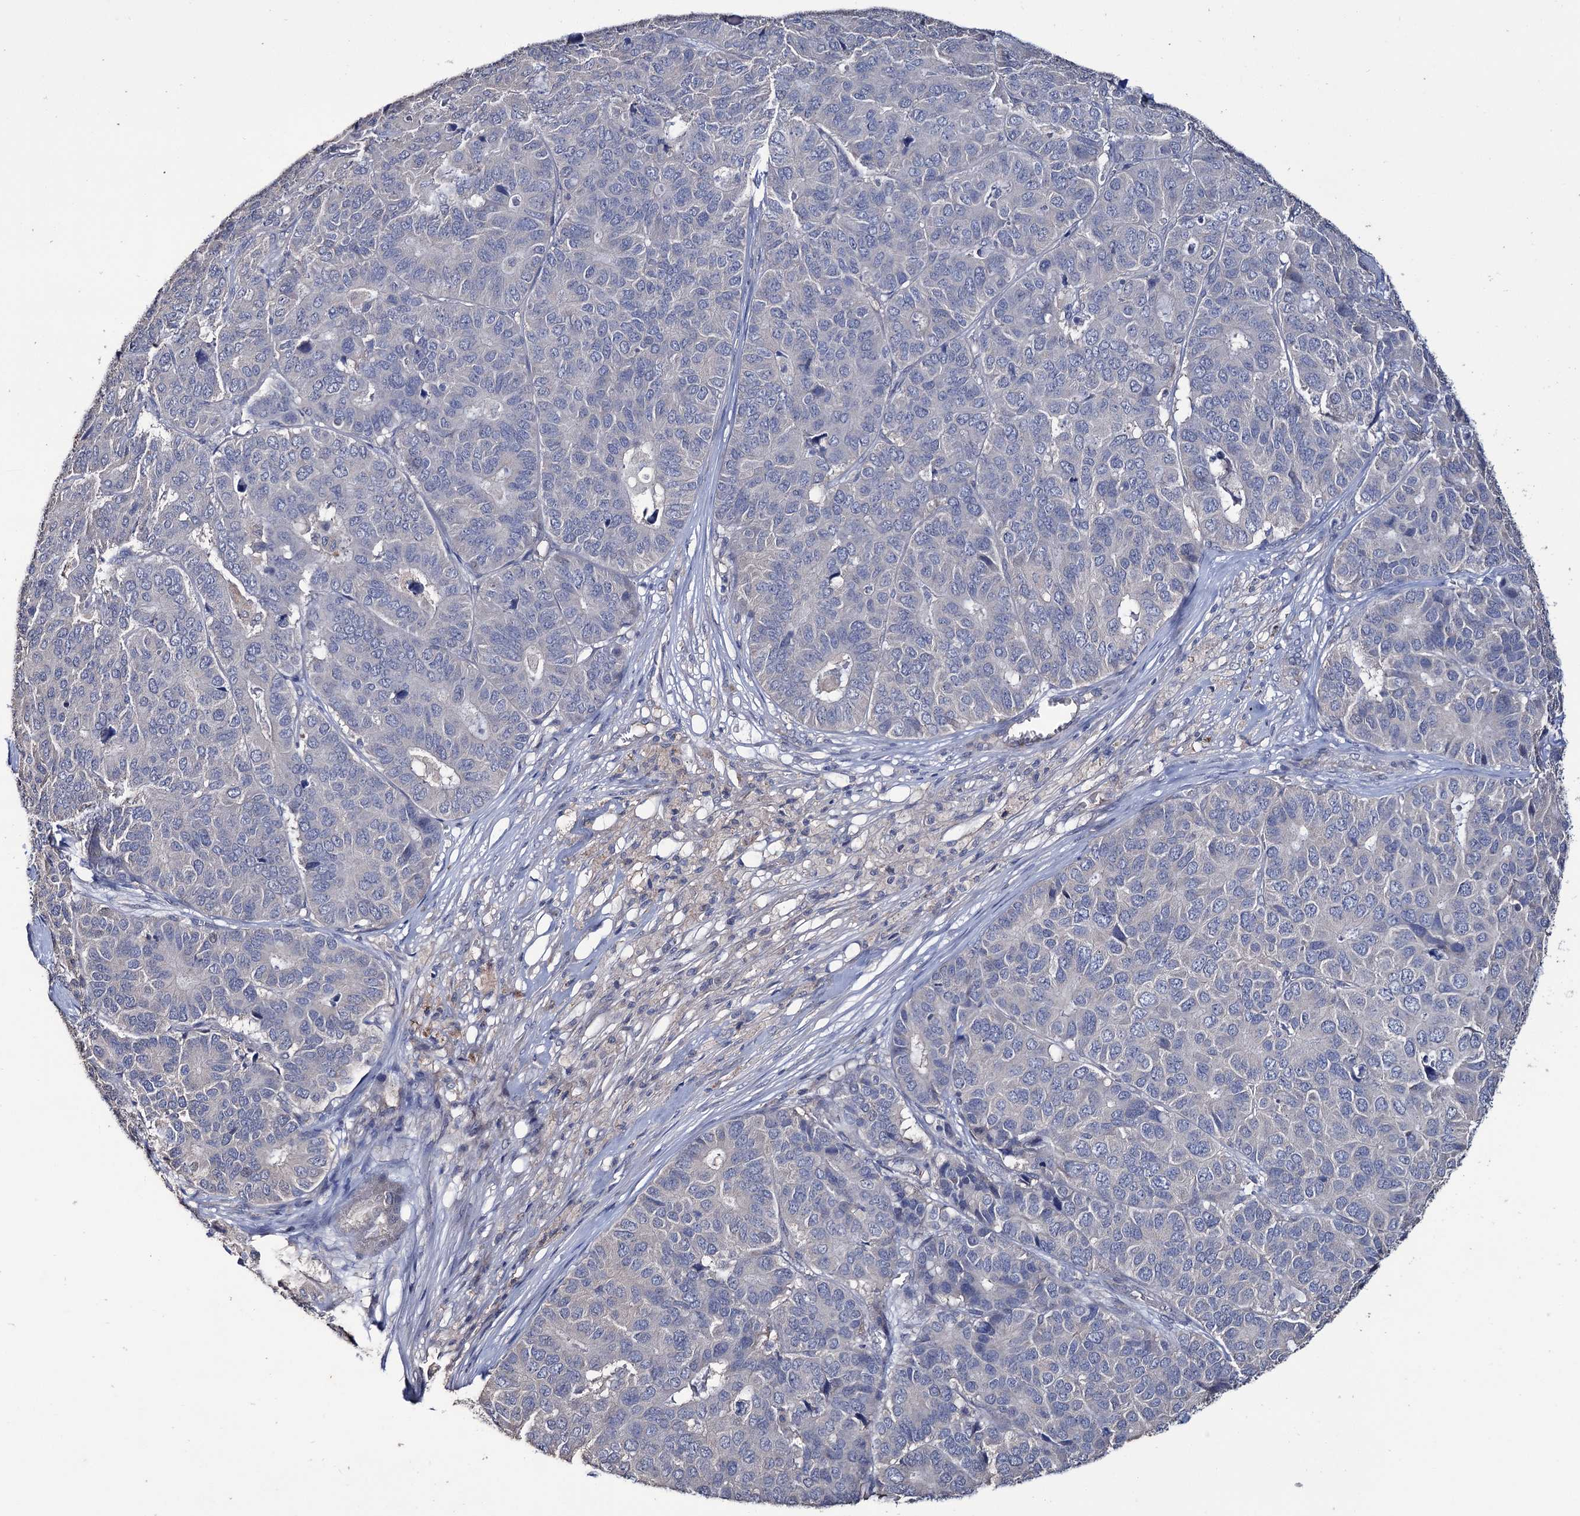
{"staining": {"intensity": "negative", "quantity": "none", "location": "none"}, "tissue": "pancreatic cancer", "cell_type": "Tumor cells", "image_type": "cancer", "snomed": [{"axis": "morphology", "description": "Adenocarcinoma, NOS"}, {"axis": "topography", "description": "Pancreas"}], "caption": "Image shows no protein staining in tumor cells of adenocarcinoma (pancreatic) tissue.", "gene": "EPB41L5", "patient": {"sex": "male", "age": 50}}